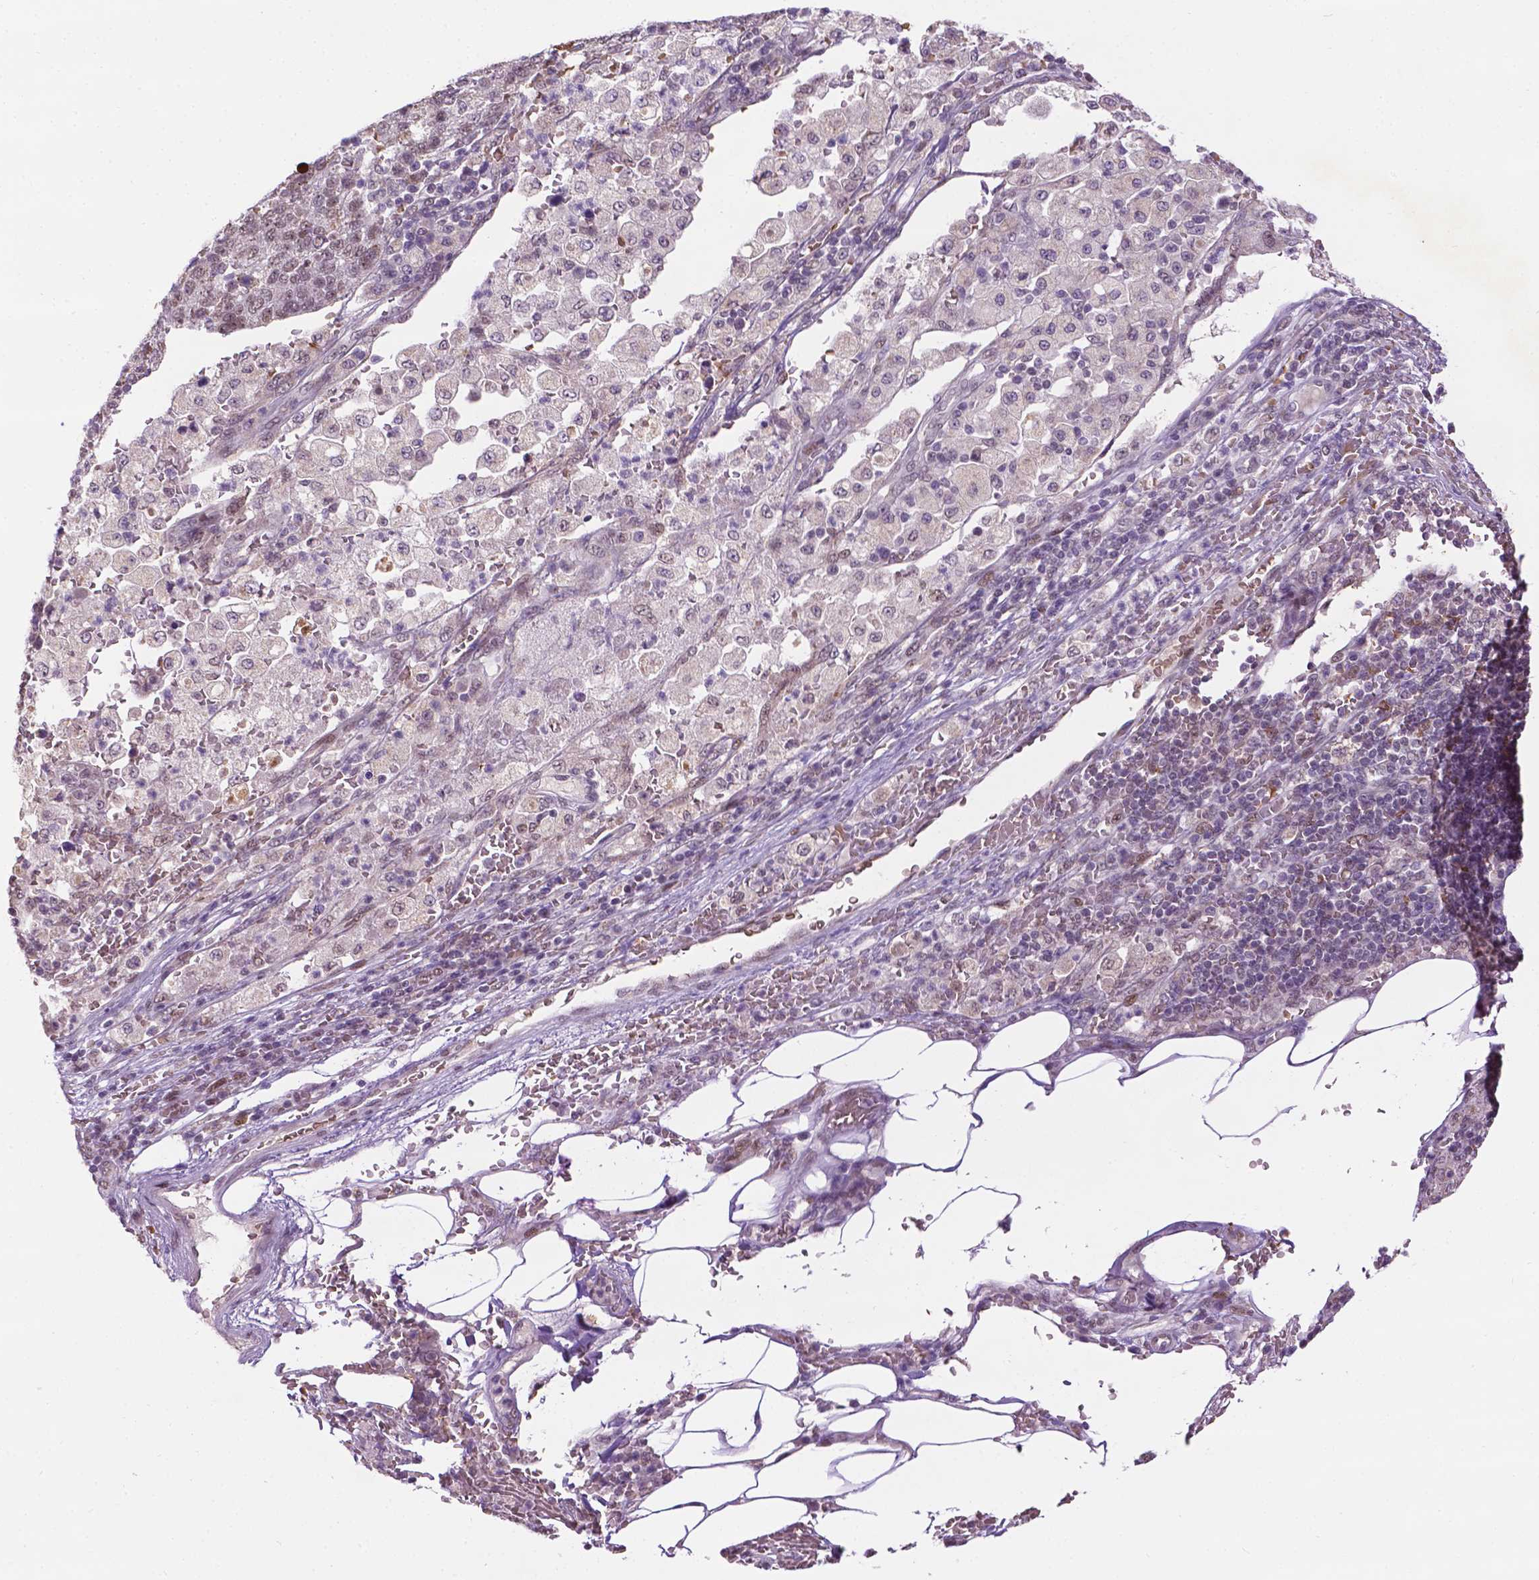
{"staining": {"intensity": "weak", "quantity": "25%-75%", "location": "nuclear"}, "tissue": "pancreatic cancer", "cell_type": "Tumor cells", "image_type": "cancer", "snomed": [{"axis": "morphology", "description": "Adenocarcinoma, NOS"}, {"axis": "topography", "description": "Pancreas"}], "caption": "High-magnification brightfield microscopy of pancreatic adenocarcinoma stained with DAB (brown) and counterstained with hematoxylin (blue). tumor cells exhibit weak nuclear positivity is seen in about25%-75% of cells. Nuclei are stained in blue.", "gene": "ZNF41", "patient": {"sex": "female", "age": 61}}